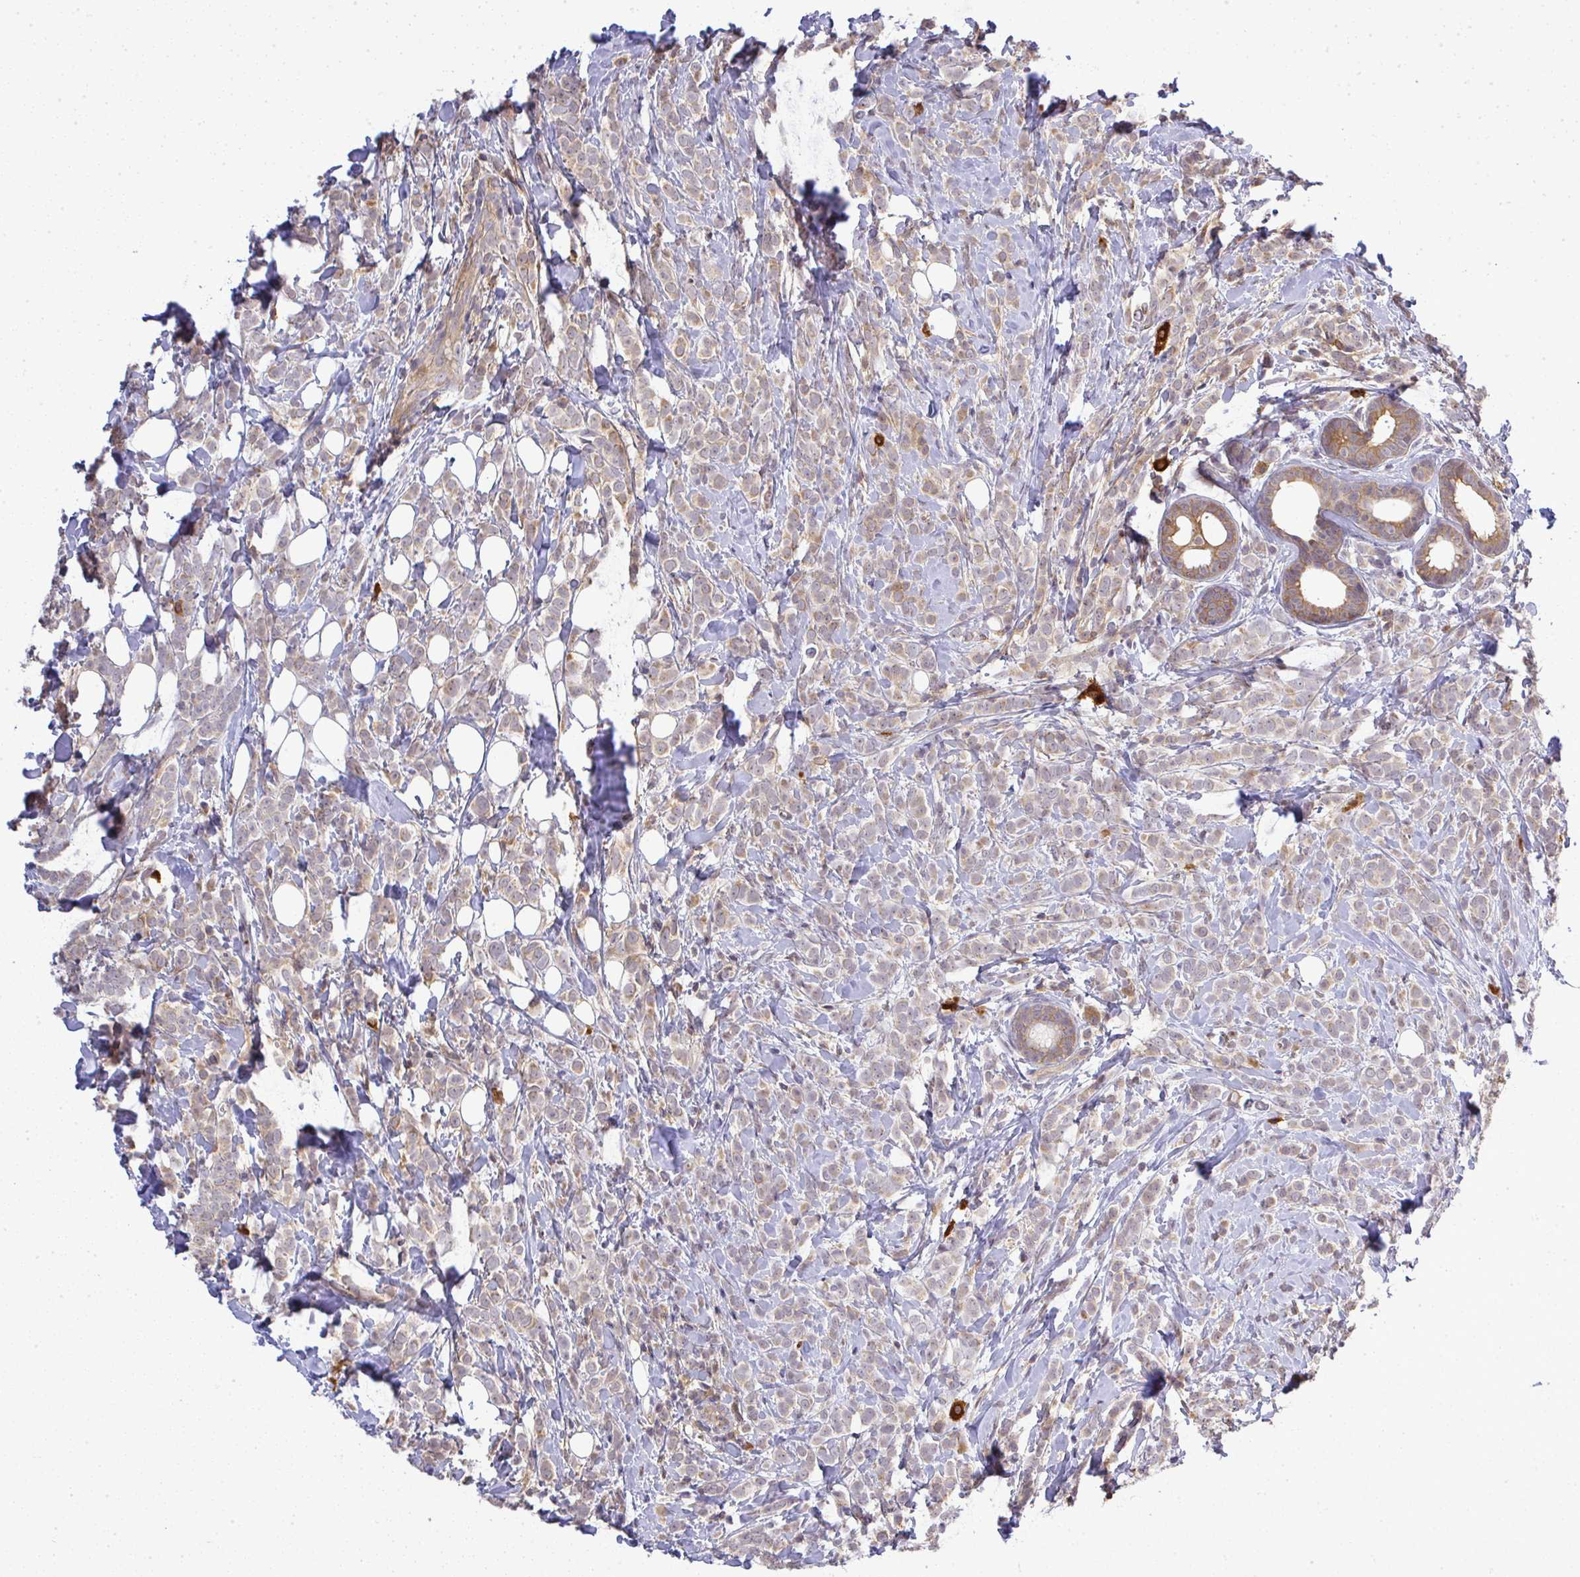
{"staining": {"intensity": "weak", "quantity": ">75%", "location": "cytoplasmic/membranous"}, "tissue": "breast cancer", "cell_type": "Tumor cells", "image_type": "cancer", "snomed": [{"axis": "morphology", "description": "Lobular carcinoma"}, {"axis": "topography", "description": "Breast"}], "caption": "Tumor cells exhibit low levels of weak cytoplasmic/membranous positivity in about >75% of cells in human breast lobular carcinoma.", "gene": "FAM153A", "patient": {"sex": "female", "age": 49}}